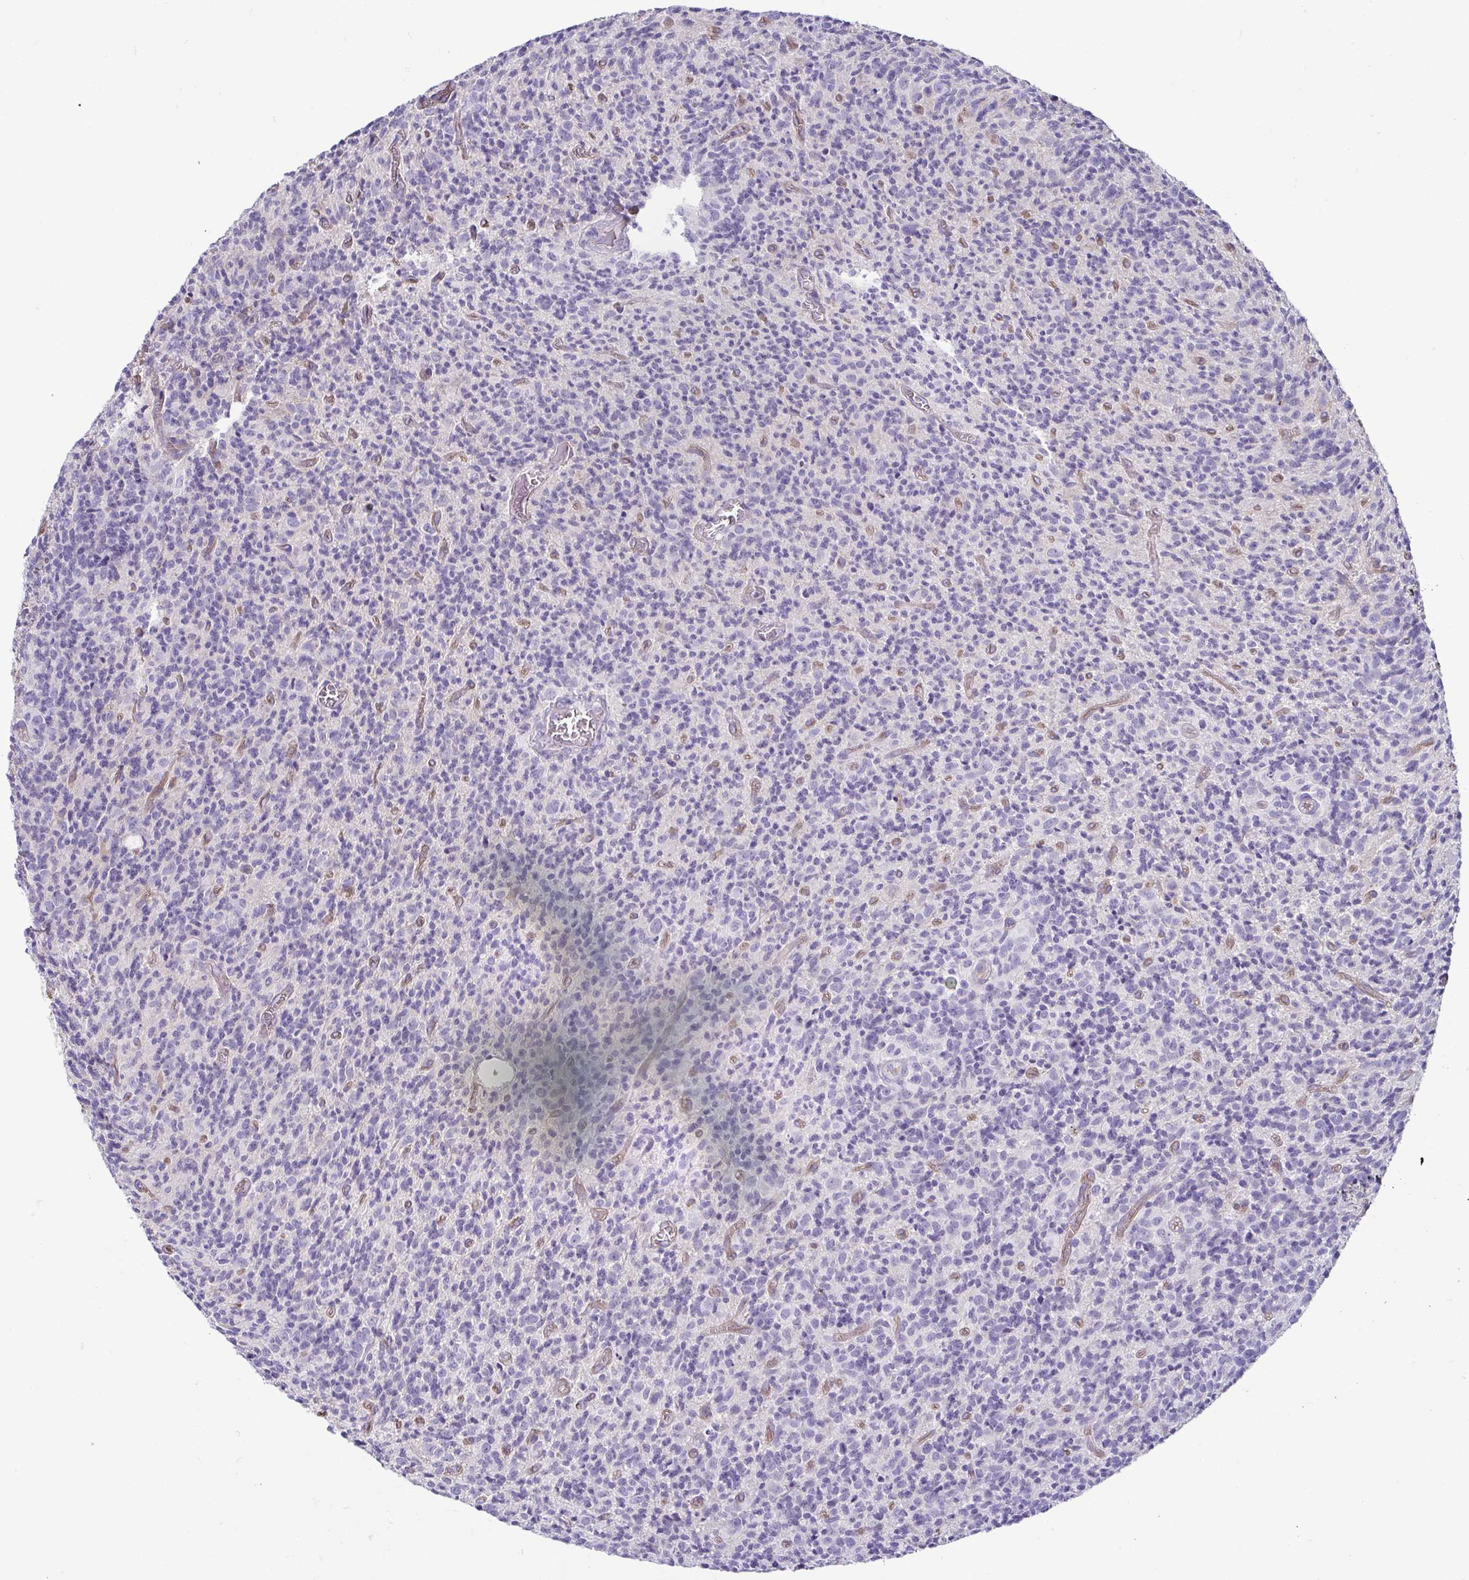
{"staining": {"intensity": "negative", "quantity": "none", "location": "none"}, "tissue": "glioma", "cell_type": "Tumor cells", "image_type": "cancer", "snomed": [{"axis": "morphology", "description": "Glioma, malignant, High grade"}, {"axis": "topography", "description": "Brain"}], "caption": "Malignant glioma (high-grade) was stained to show a protein in brown. There is no significant positivity in tumor cells.", "gene": "CASP14", "patient": {"sex": "male", "age": 76}}